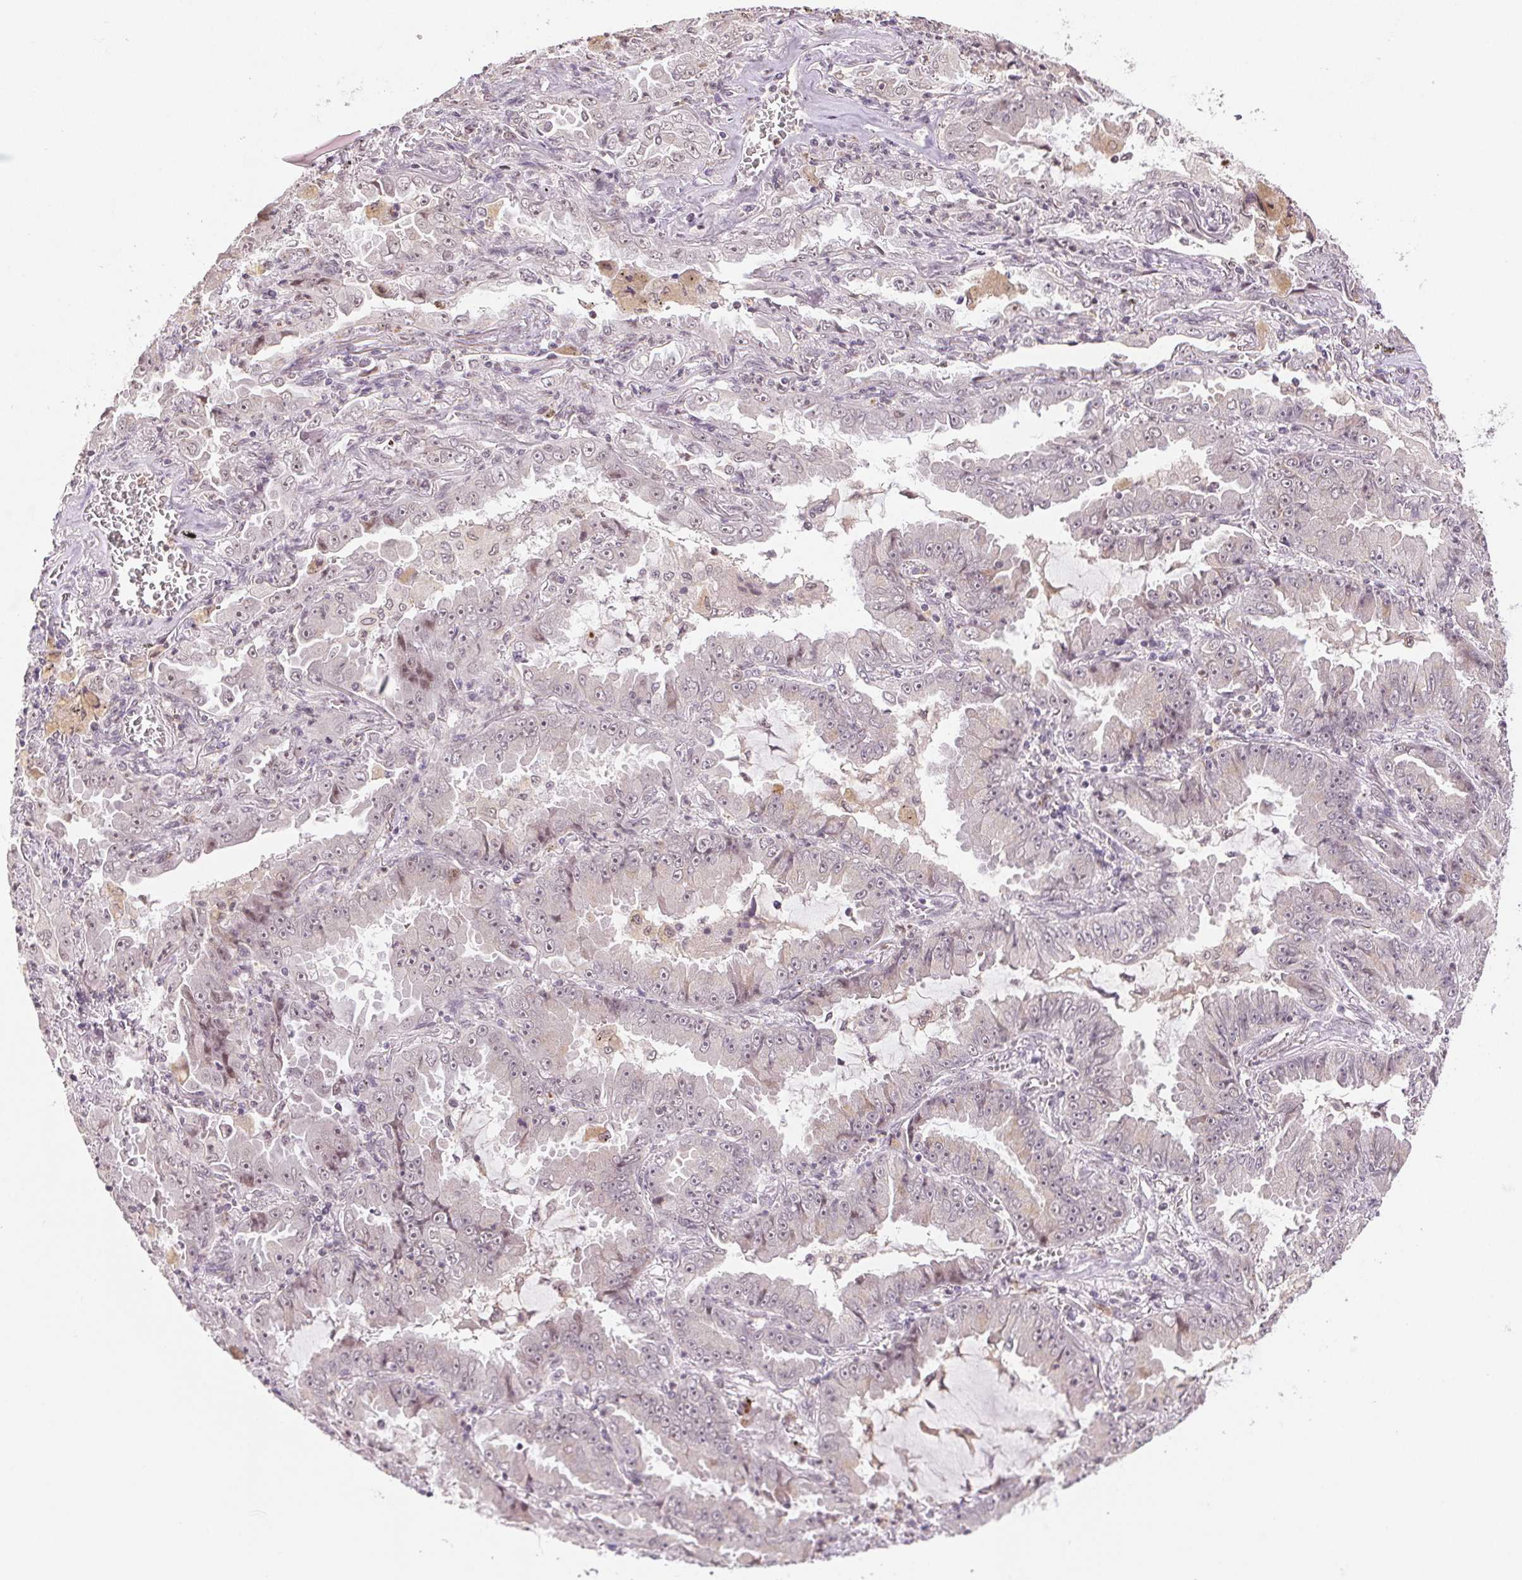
{"staining": {"intensity": "negative", "quantity": "none", "location": "none"}, "tissue": "lung cancer", "cell_type": "Tumor cells", "image_type": "cancer", "snomed": [{"axis": "morphology", "description": "Adenocarcinoma, NOS"}, {"axis": "topography", "description": "Lung"}], "caption": "Tumor cells show no significant expression in adenocarcinoma (lung).", "gene": "GRHL3", "patient": {"sex": "female", "age": 52}}